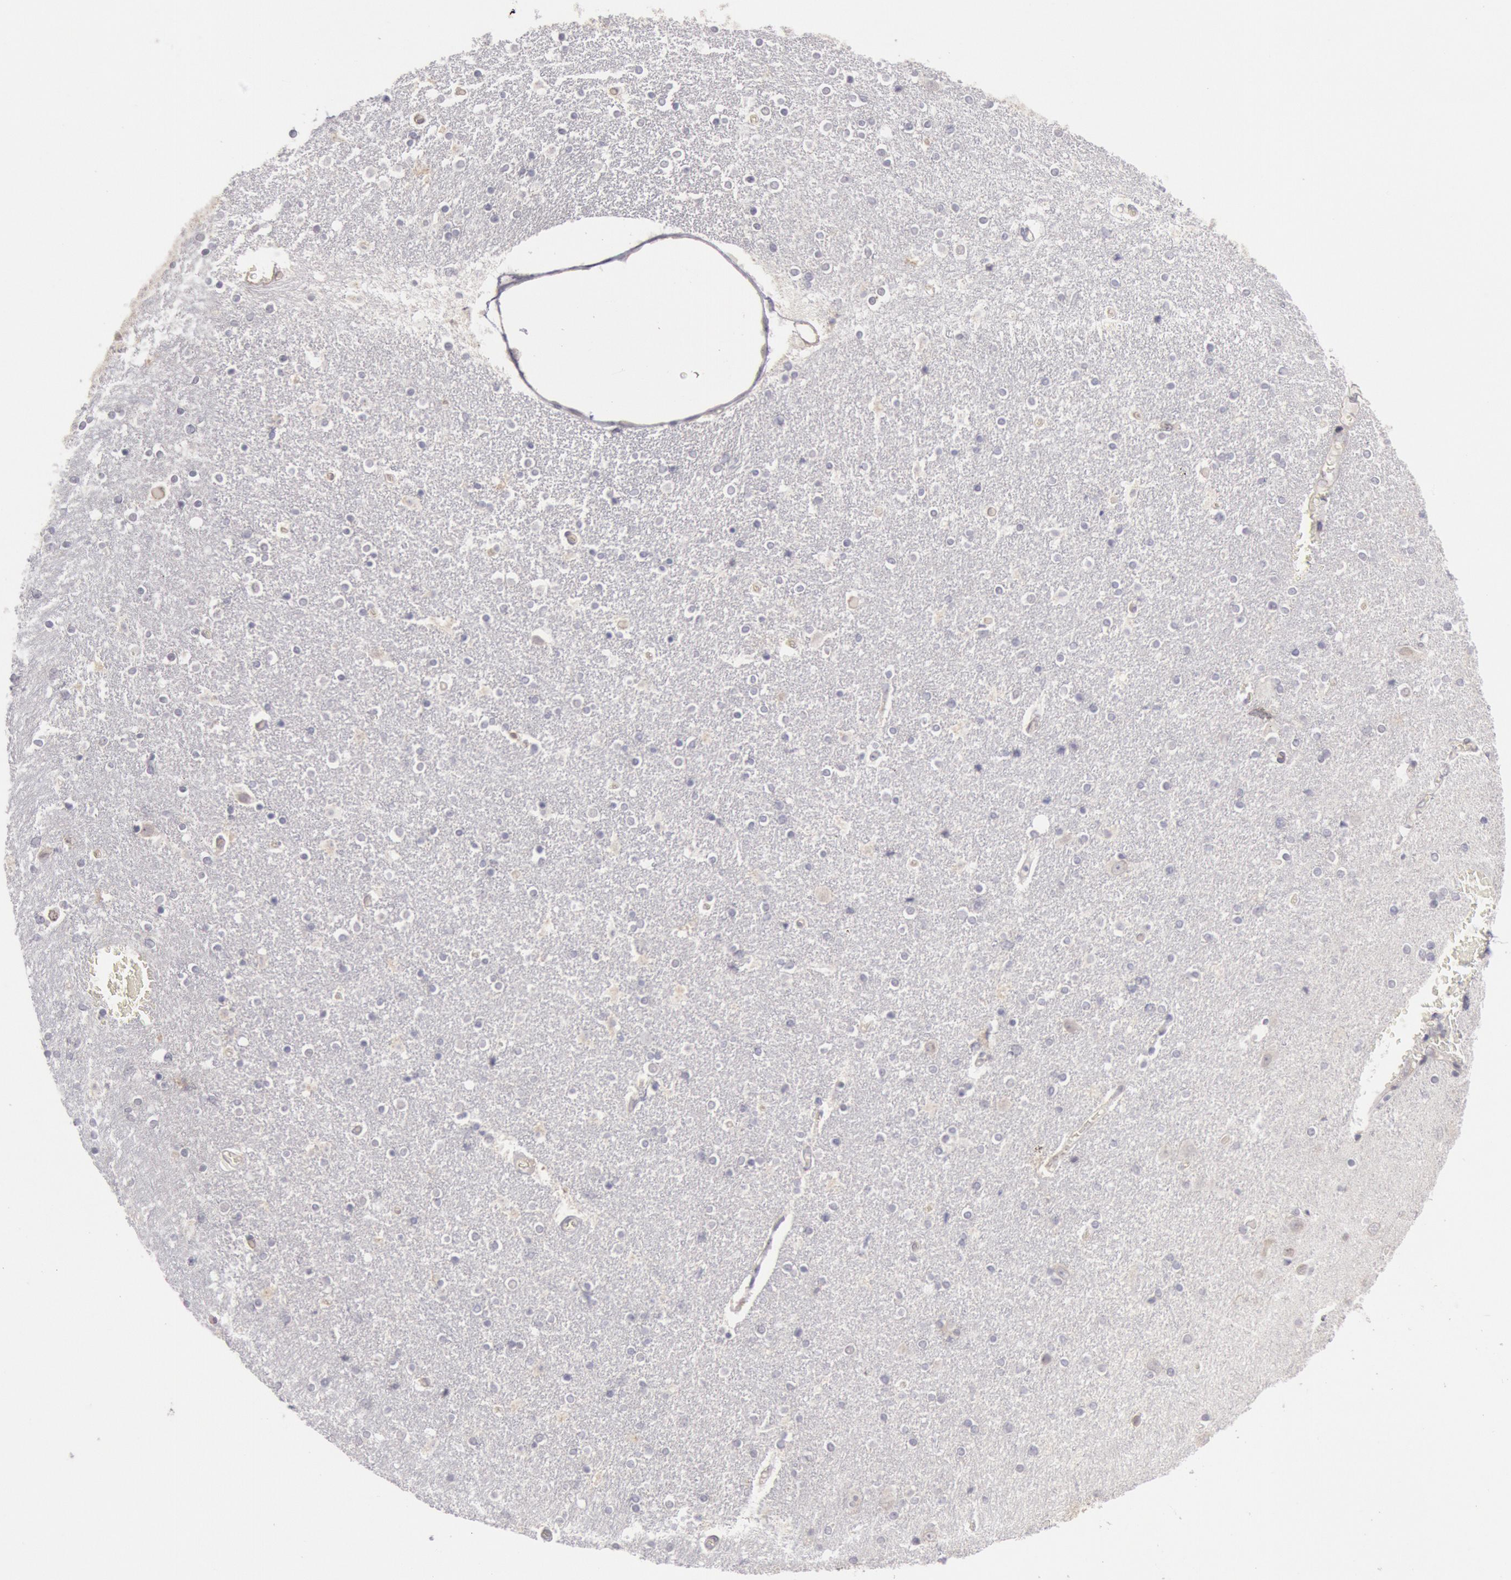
{"staining": {"intensity": "negative", "quantity": "none", "location": "none"}, "tissue": "caudate", "cell_type": "Glial cells", "image_type": "normal", "snomed": [{"axis": "morphology", "description": "Normal tissue, NOS"}, {"axis": "topography", "description": "Lateral ventricle wall"}], "caption": "The IHC photomicrograph has no significant staining in glial cells of caudate.", "gene": "JOSD1", "patient": {"sex": "female", "age": 54}}